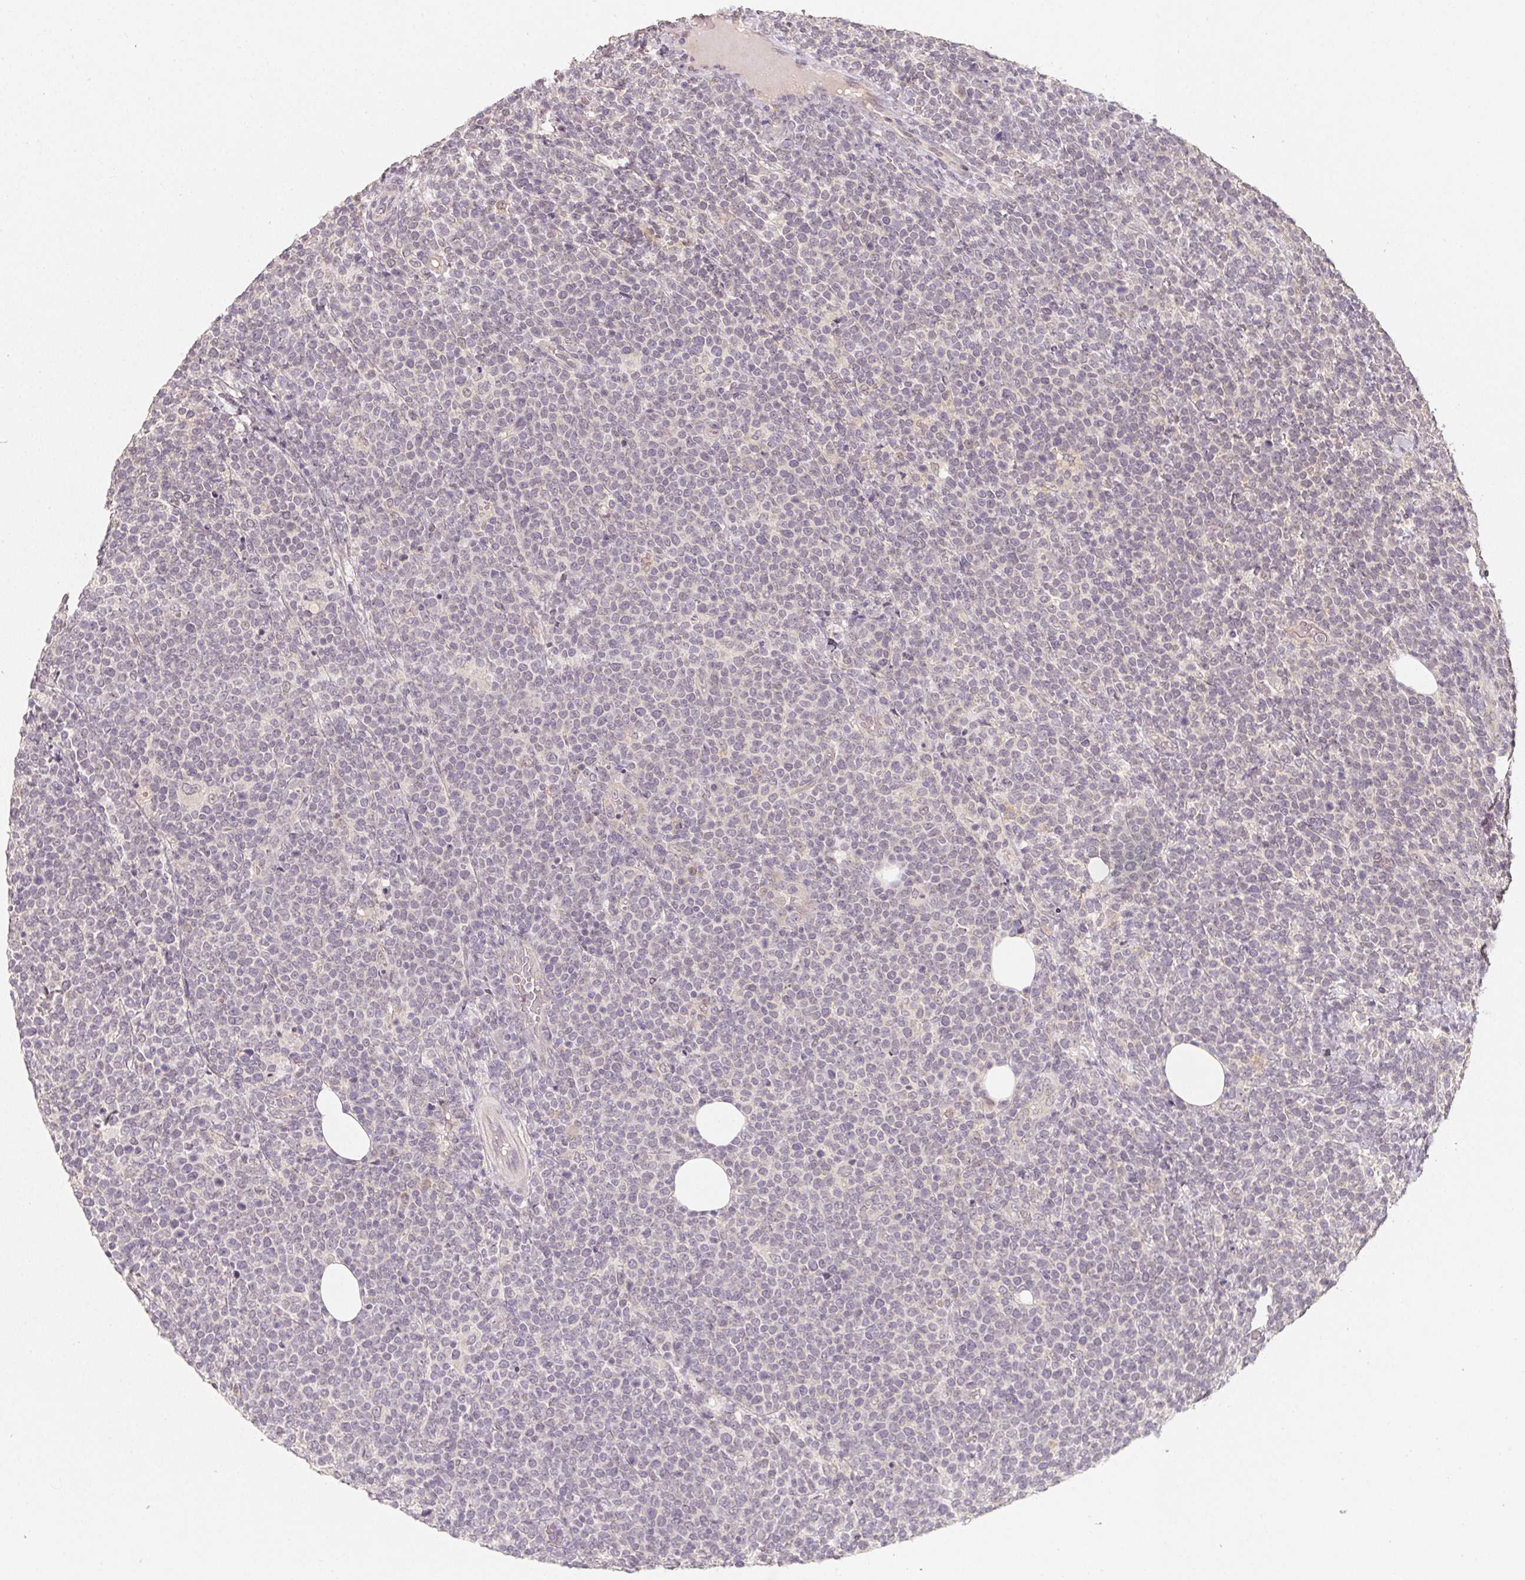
{"staining": {"intensity": "negative", "quantity": "none", "location": "none"}, "tissue": "lymphoma", "cell_type": "Tumor cells", "image_type": "cancer", "snomed": [{"axis": "morphology", "description": "Malignant lymphoma, non-Hodgkin's type, High grade"}, {"axis": "topography", "description": "Lymph node"}], "caption": "IHC micrograph of neoplastic tissue: high-grade malignant lymphoma, non-Hodgkin's type stained with DAB shows no significant protein positivity in tumor cells.", "gene": "SOAT1", "patient": {"sex": "male", "age": 61}}